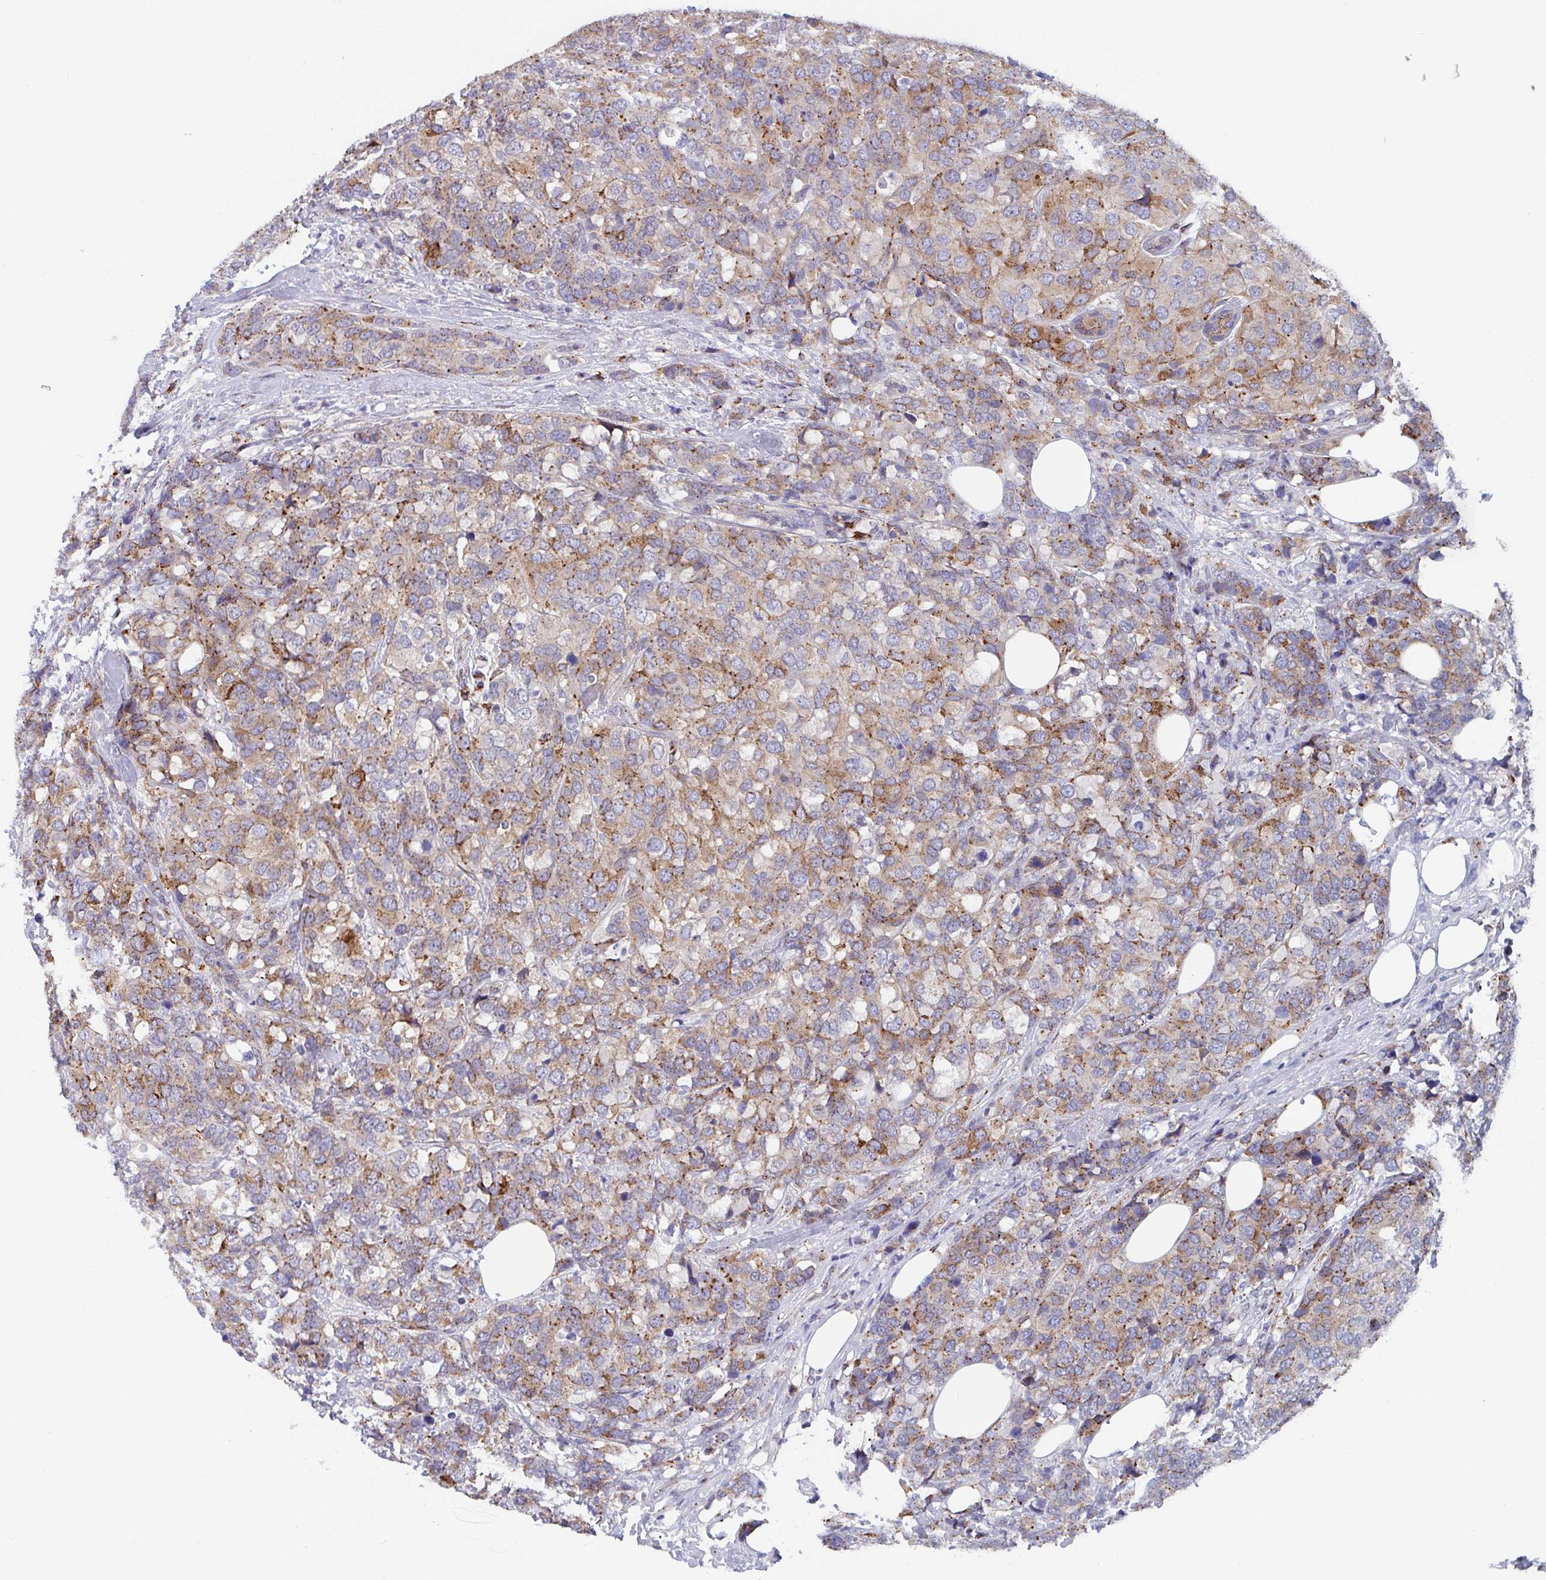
{"staining": {"intensity": "moderate", "quantity": ">75%", "location": "cytoplasmic/membranous"}, "tissue": "breast cancer", "cell_type": "Tumor cells", "image_type": "cancer", "snomed": [{"axis": "morphology", "description": "Lobular carcinoma"}, {"axis": "topography", "description": "Breast"}], "caption": "Immunohistochemistry (IHC) staining of lobular carcinoma (breast), which demonstrates medium levels of moderate cytoplasmic/membranous staining in approximately >75% of tumor cells indicating moderate cytoplasmic/membranous protein positivity. The staining was performed using DAB (3,3'-diaminobenzidine) (brown) for protein detection and nuclei were counterstained in hematoxylin (blue).", "gene": "PROSER3", "patient": {"sex": "female", "age": 59}}